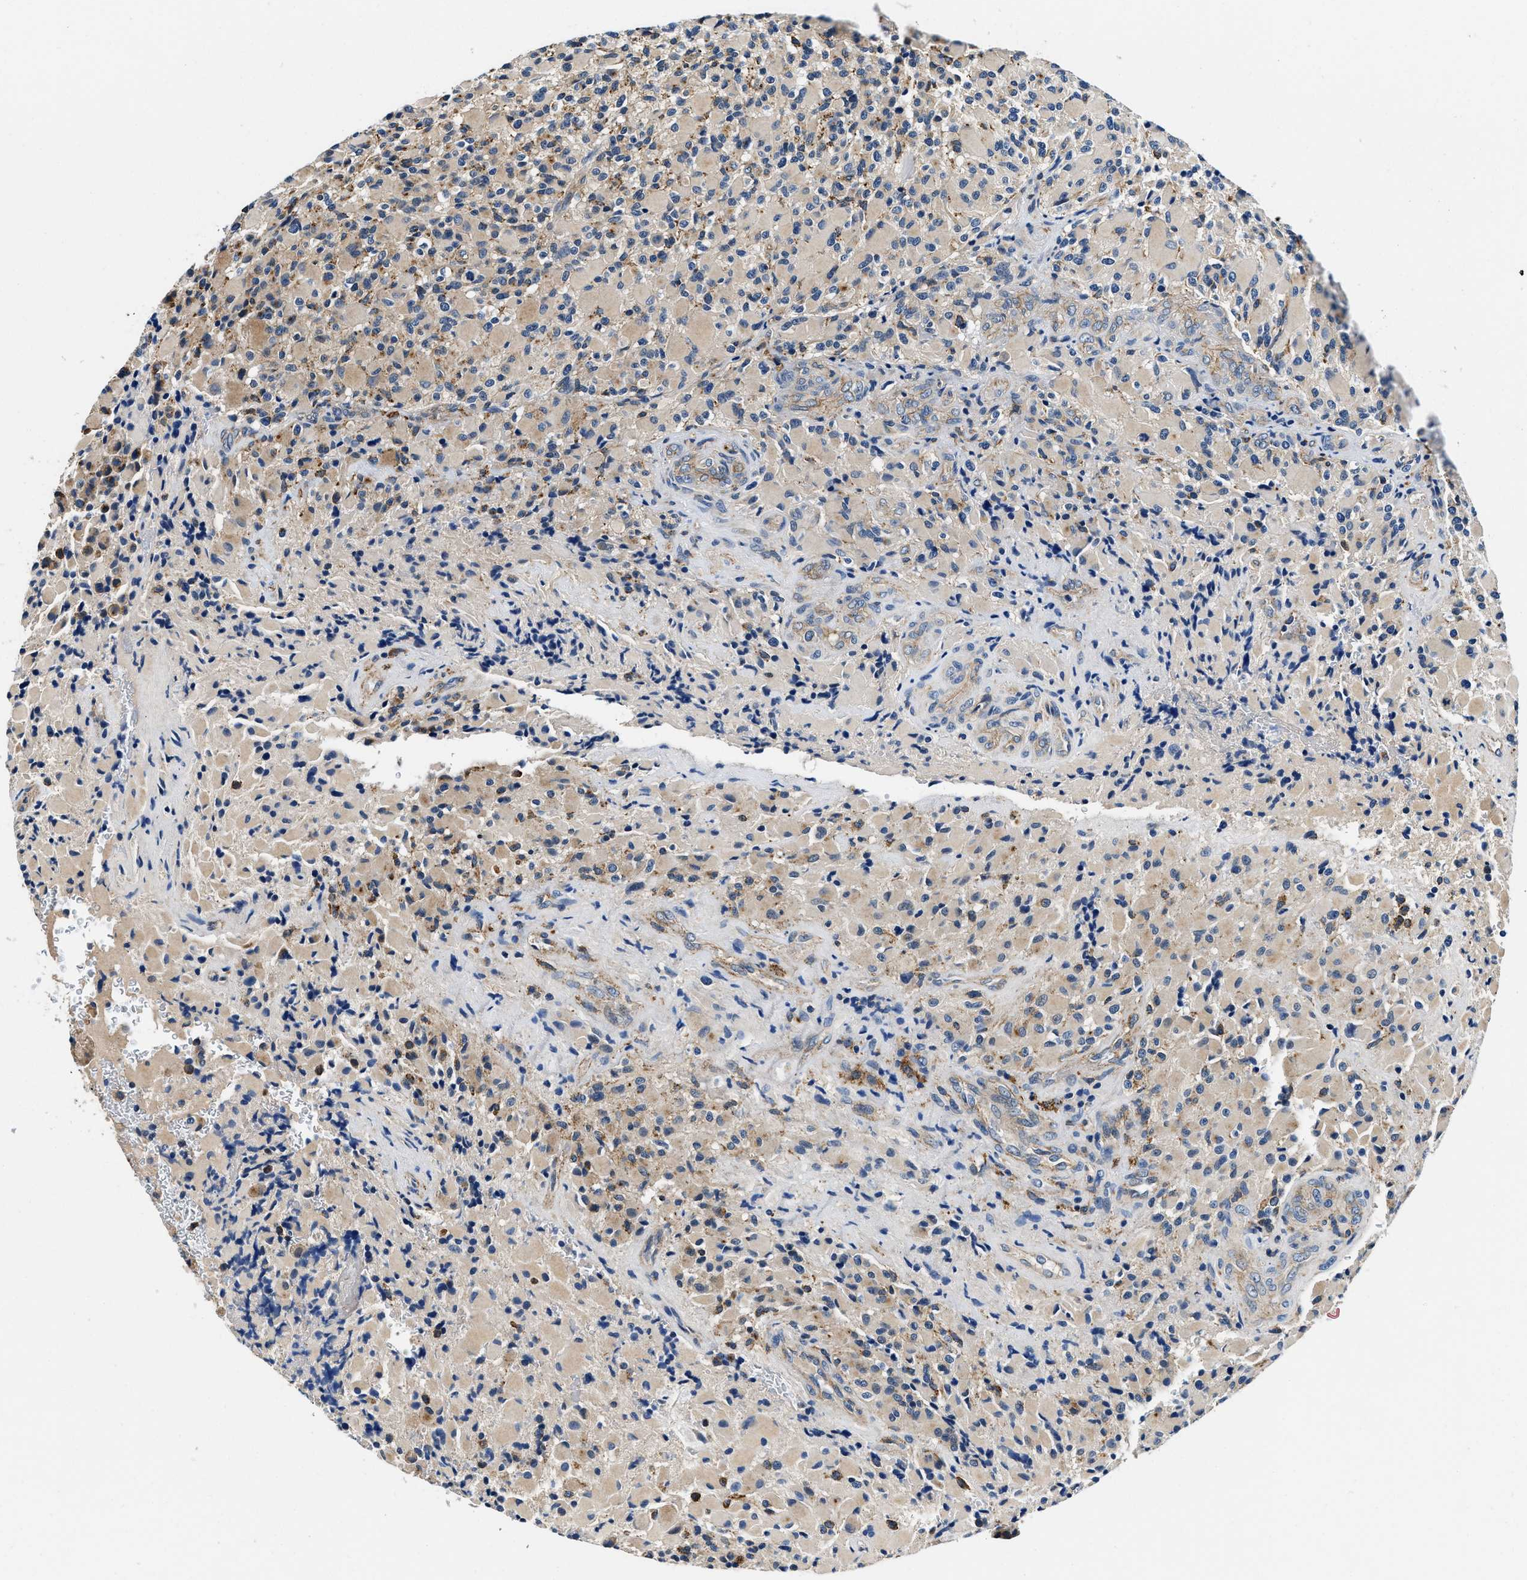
{"staining": {"intensity": "moderate", "quantity": "25%-75%", "location": "cytoplasmic/membranous"}, "tissue": "glioma", "cell_type": "Tumor cells", "image_type": "cancer", "snomed": [{"axis": "morphology", "description": "Glioma, malignant, High grade"}, {"axis": "topography", "description": "Brain"}], "caption": "A medium amount of moderate cytoplasmic/membranous positivity is identified in approximately 25%-75% of tumor cells in glioma tissue. (DAB = brown stain, brightfield microscopy at high magnification).", "gene": "ZFAND3", "patient": {"sex": "male", "age": 71}}